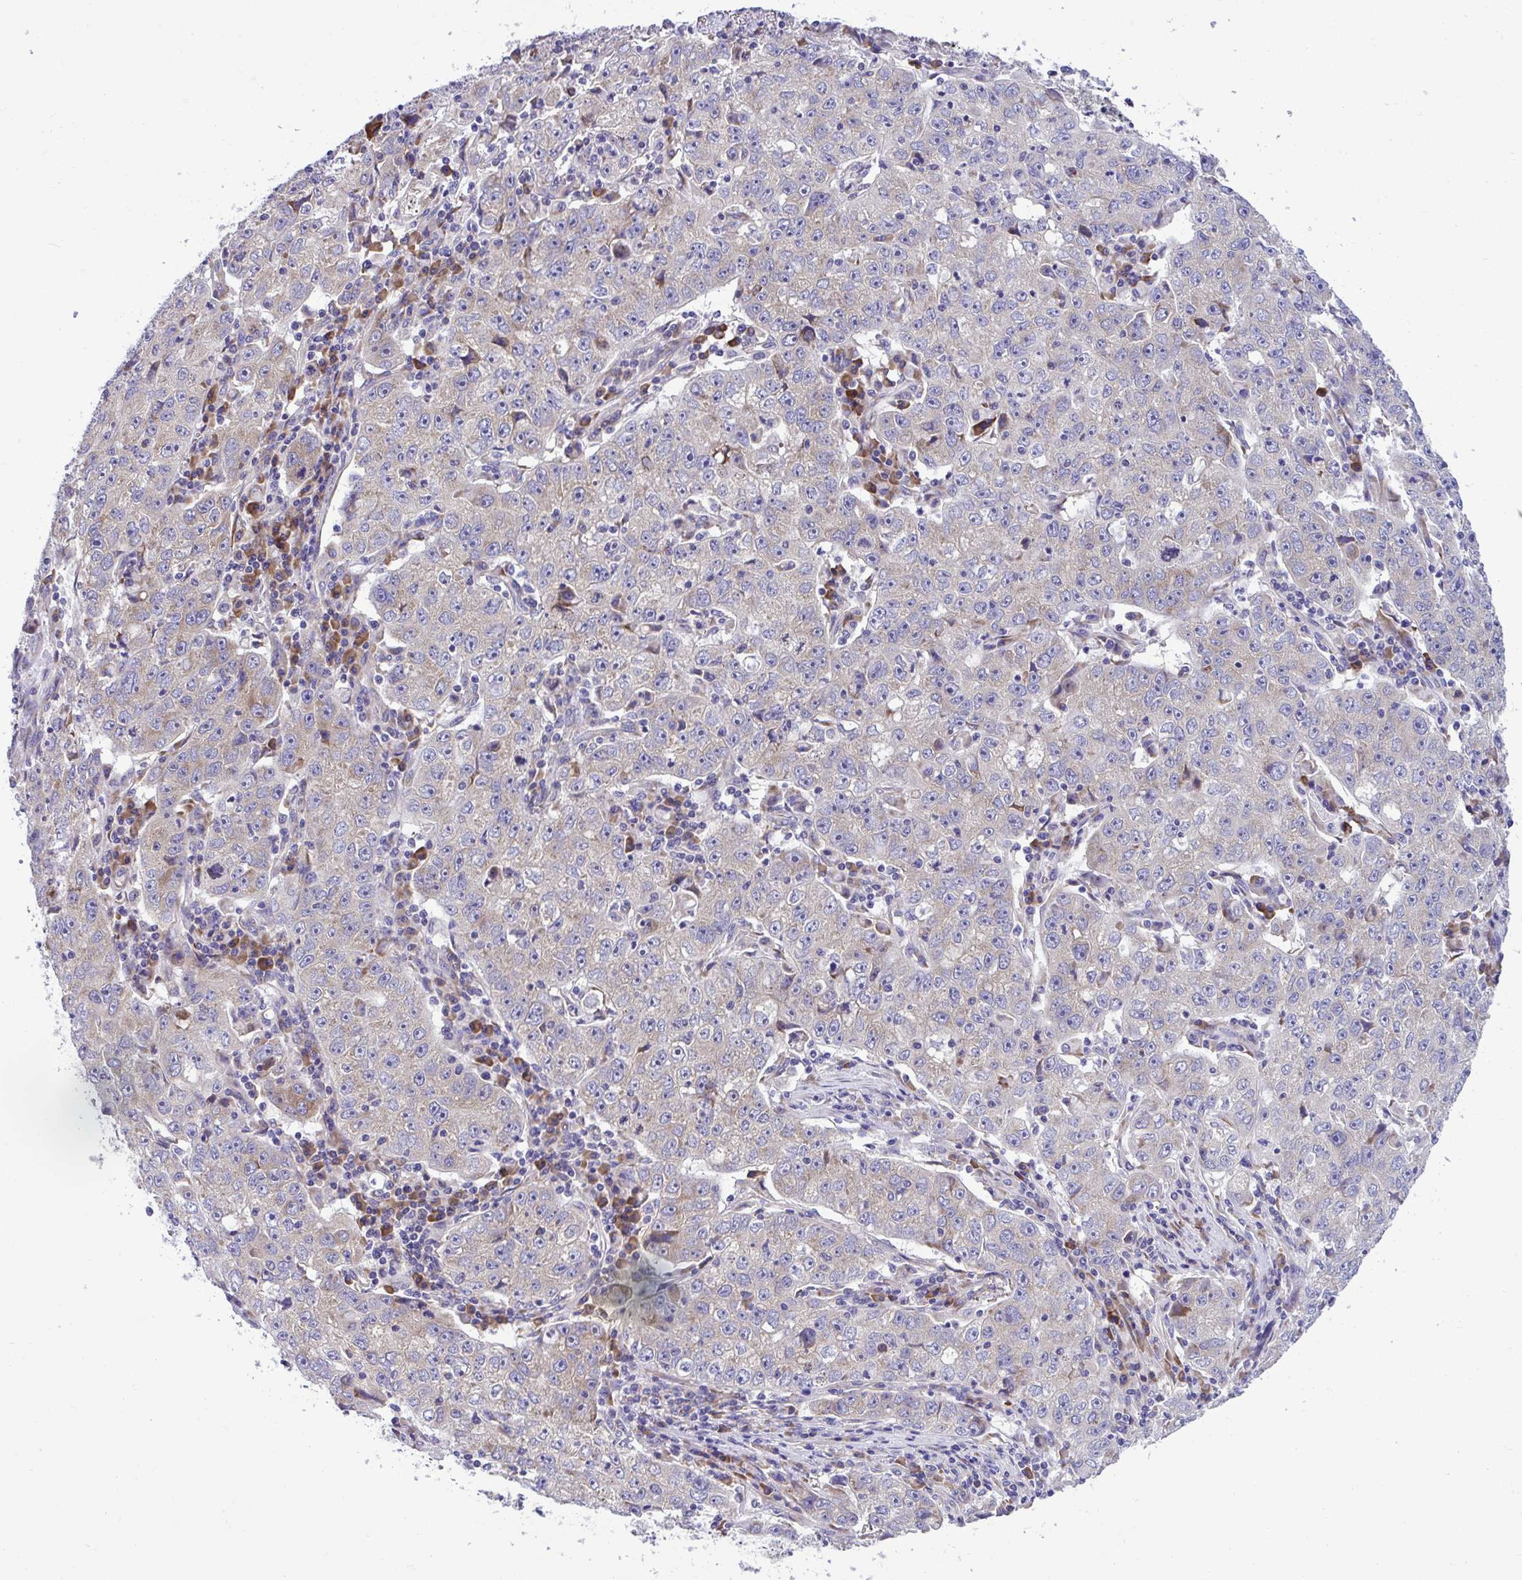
{"staining": {"intensity": "weak", "quantity": "<25%", "location": "cytoplasmic/membranous"}, "tissue": "lung cancer", "cell_type": "Tumor cells", "image_type": "cancer", "snomed": [{"axis": "morphology", "description": "Normal morphology"}, {"axis": "morphology", "description": "Adenocarcinoma, NOS"}, {"axis": "topography", "description": "Lymph node"}, {"axis": "topography", "description": "Lung"}], "caption": "Adenocarcinoma (lung) was stained to show a protein in brown. There is no significant staining in tumor cells.", "gene": "RPL7", "patient": {"sex": "female", "age": 57}}